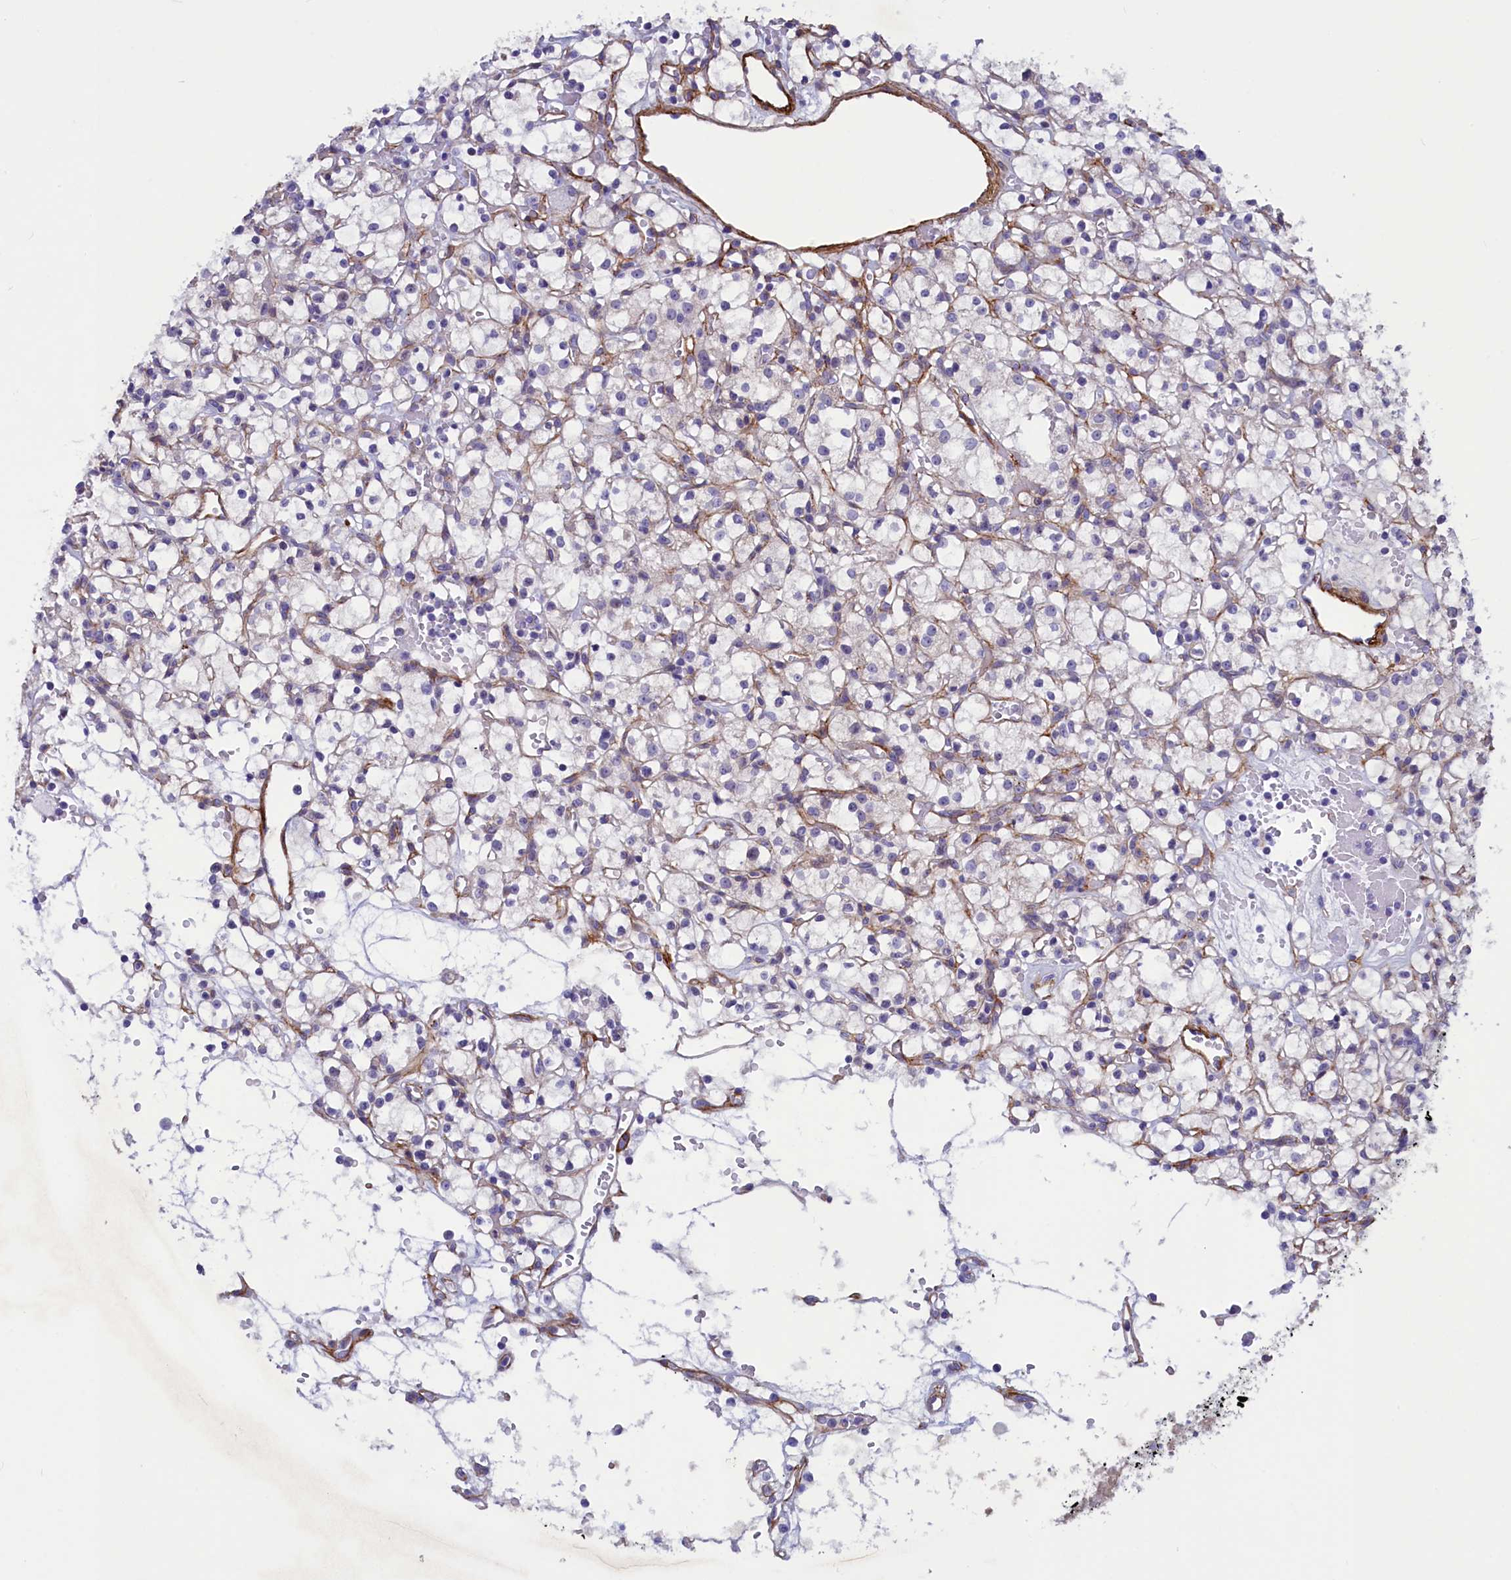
{"staining": {"intensity": "negative", "quantity": "none", "location": "none"}, "tissue": "renal cancer", "cell_type": "Tumor cells", "image_type": "cancer", "snomed": [{"axis": "morphology", "description": "Adenocarcinoma, NOS"}, {"axis": "topography", "description": "Kidney"}], "caption": "Protein analysis of renal cancer (adenocarcinoma) displays no significant positivity in tumor cells.", "gene": "LOXL1", "patient": {"sex": "female", "age": 59}}